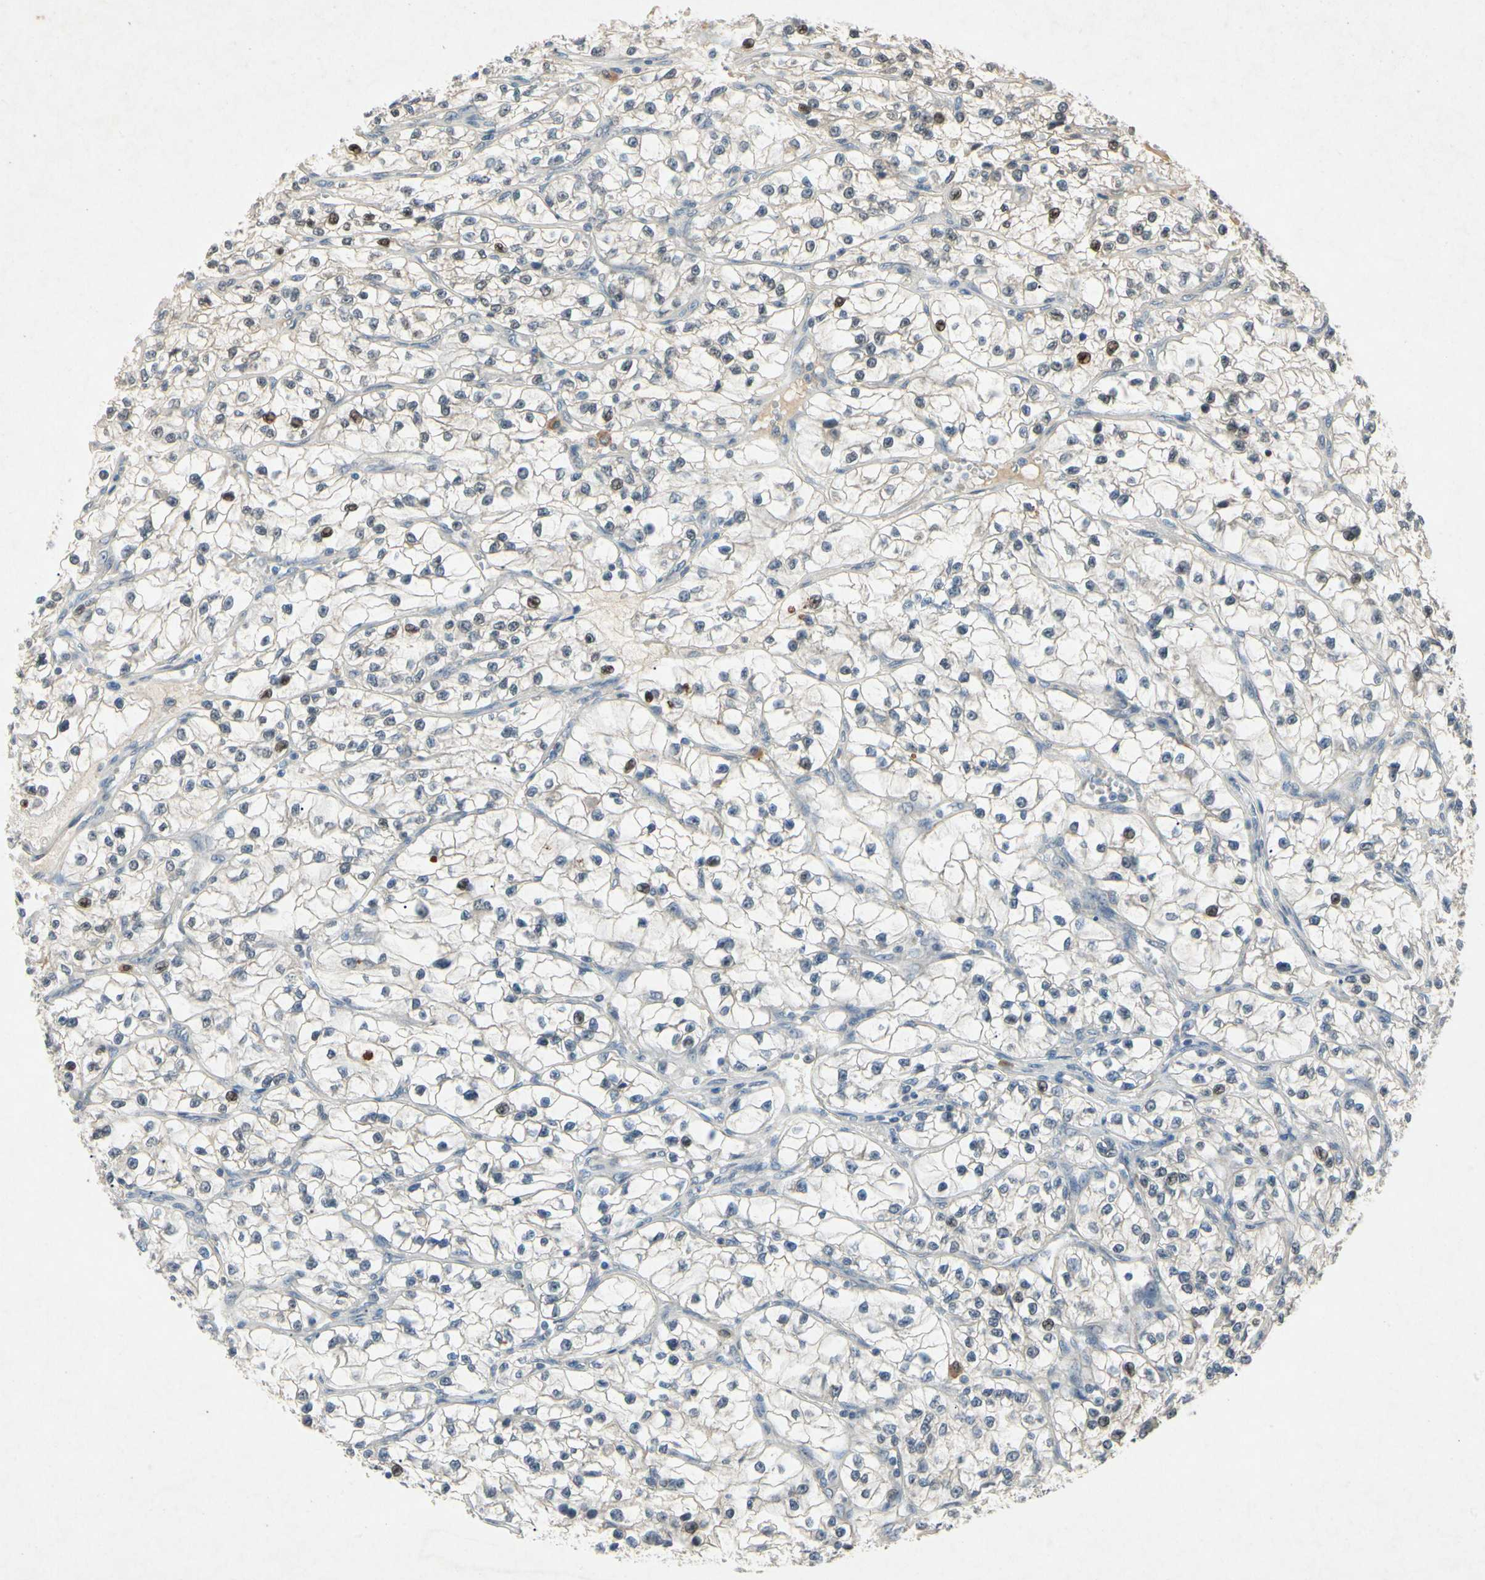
{"staining": {"intensity": "moderate", "quantity": "<25%", "location": "nuclear"}, "tissue": "renal cancer", "cell_type": "Tumor cells", "image_type": "cancer", "snomed": [{"axis": "morphology", "description": "Adenocarcinoma, NOS"}, {"axis": "topography", "description": "Kidney"}], "caption": "This is a histology image of immunohistochemistry staining of adenocarcinoma (renal), which shows moderate staining in the nuclear of tumor cells.", "gene": "HSPA1B", "patient": {"sex": "female", "age": 57}}